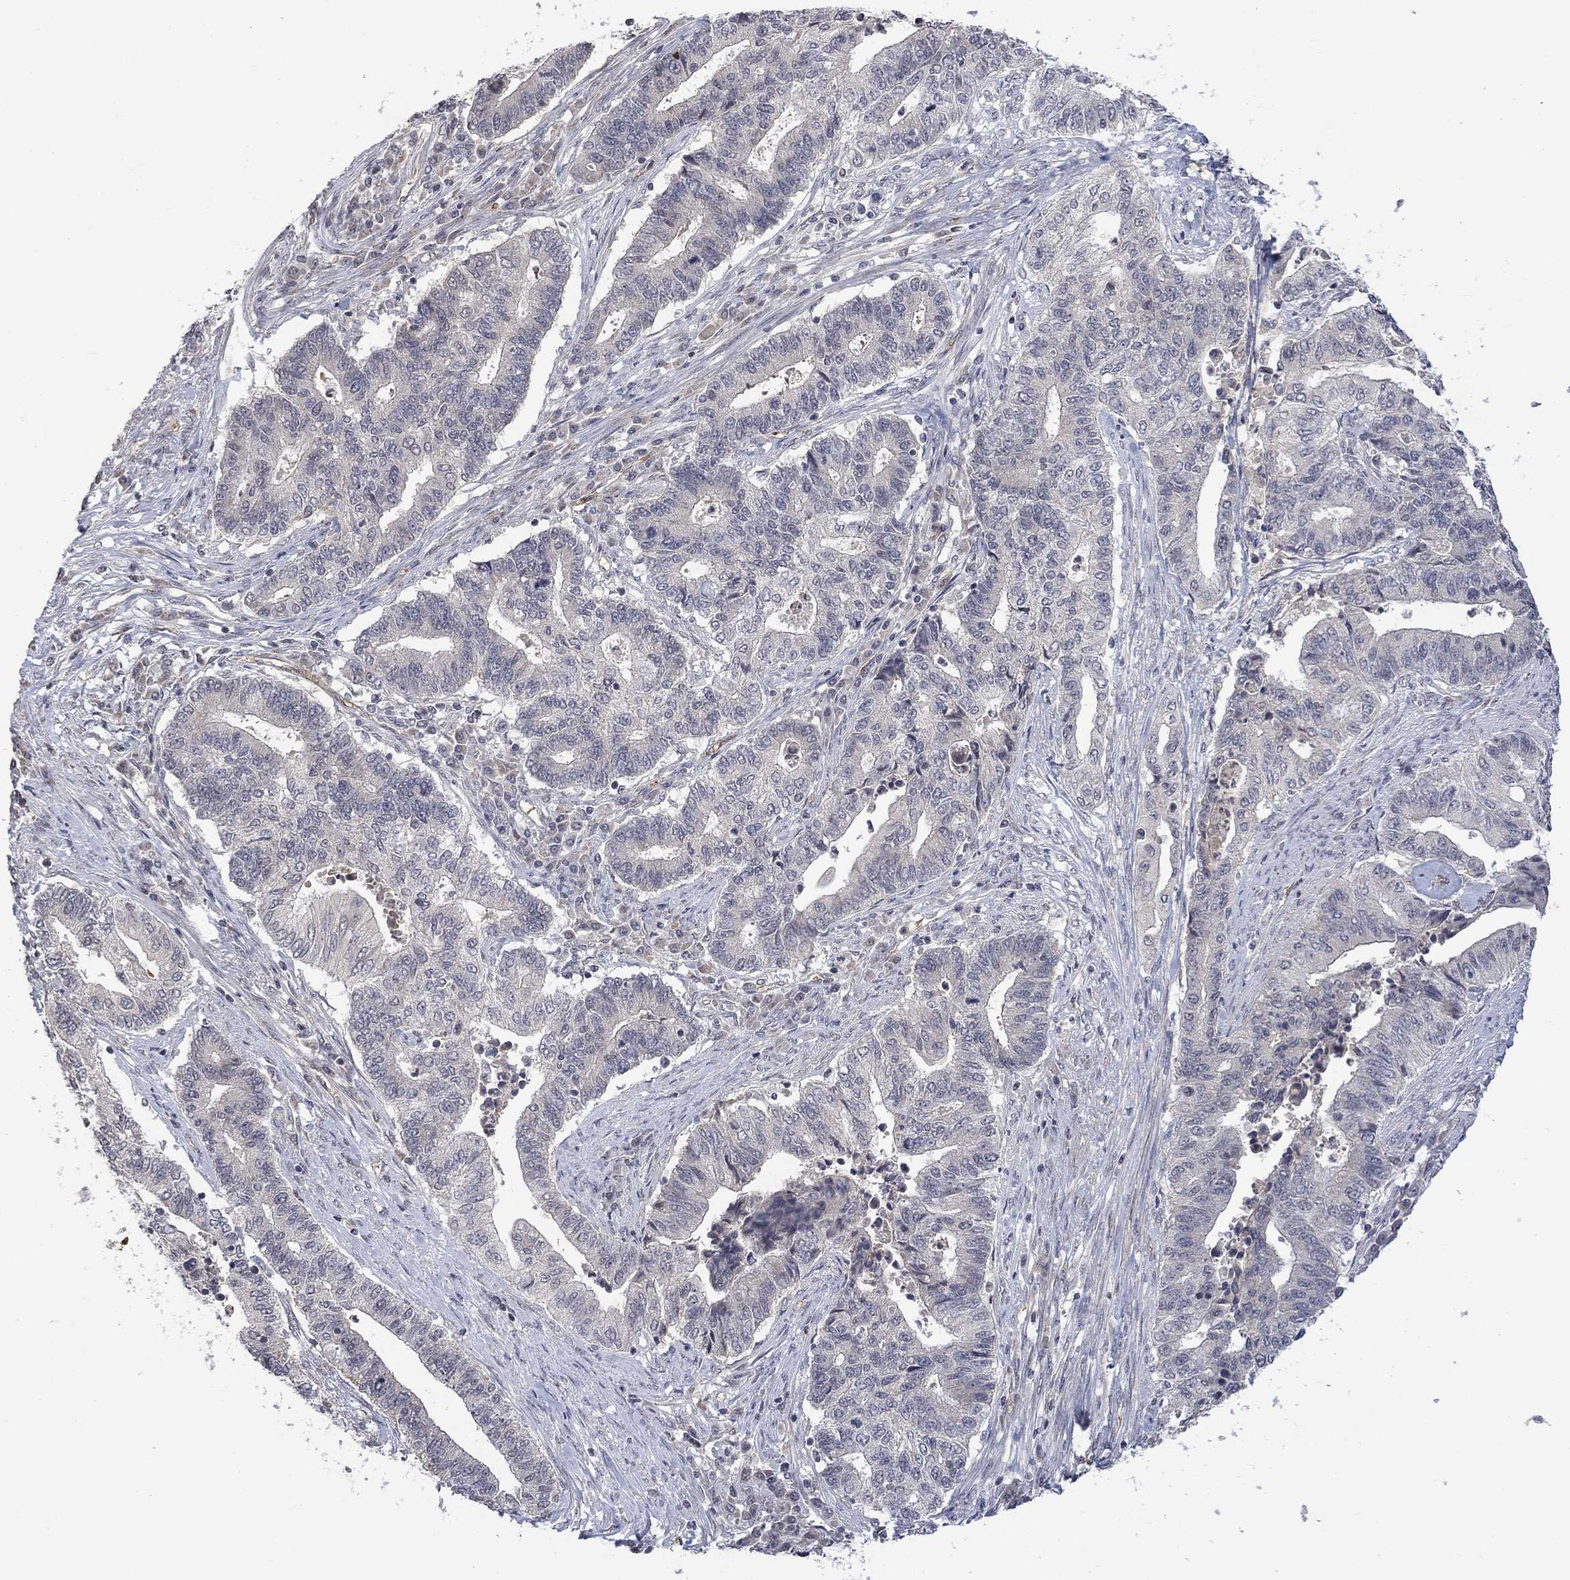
{"staining": {"intensity": "negative", "quantity": "none", "location": "none"}, "tissue": "endometrial cancer", "cell_type": "Tumor cells", "image_type": "cancer", "snomed": [{"axis": "morphology", "description": "Adenocarcinoma, NOS"}, {"axis": "topography", "description": "Uterus"}, {"axis": "topography", "description": "Endometrium"}], "caption": "An image of human endometrial cancer (adenocarcinoma) is negative for staining in tumor cells.", "gene": "GRIN2D", "patient": {"sex": "female", "age": 54}}